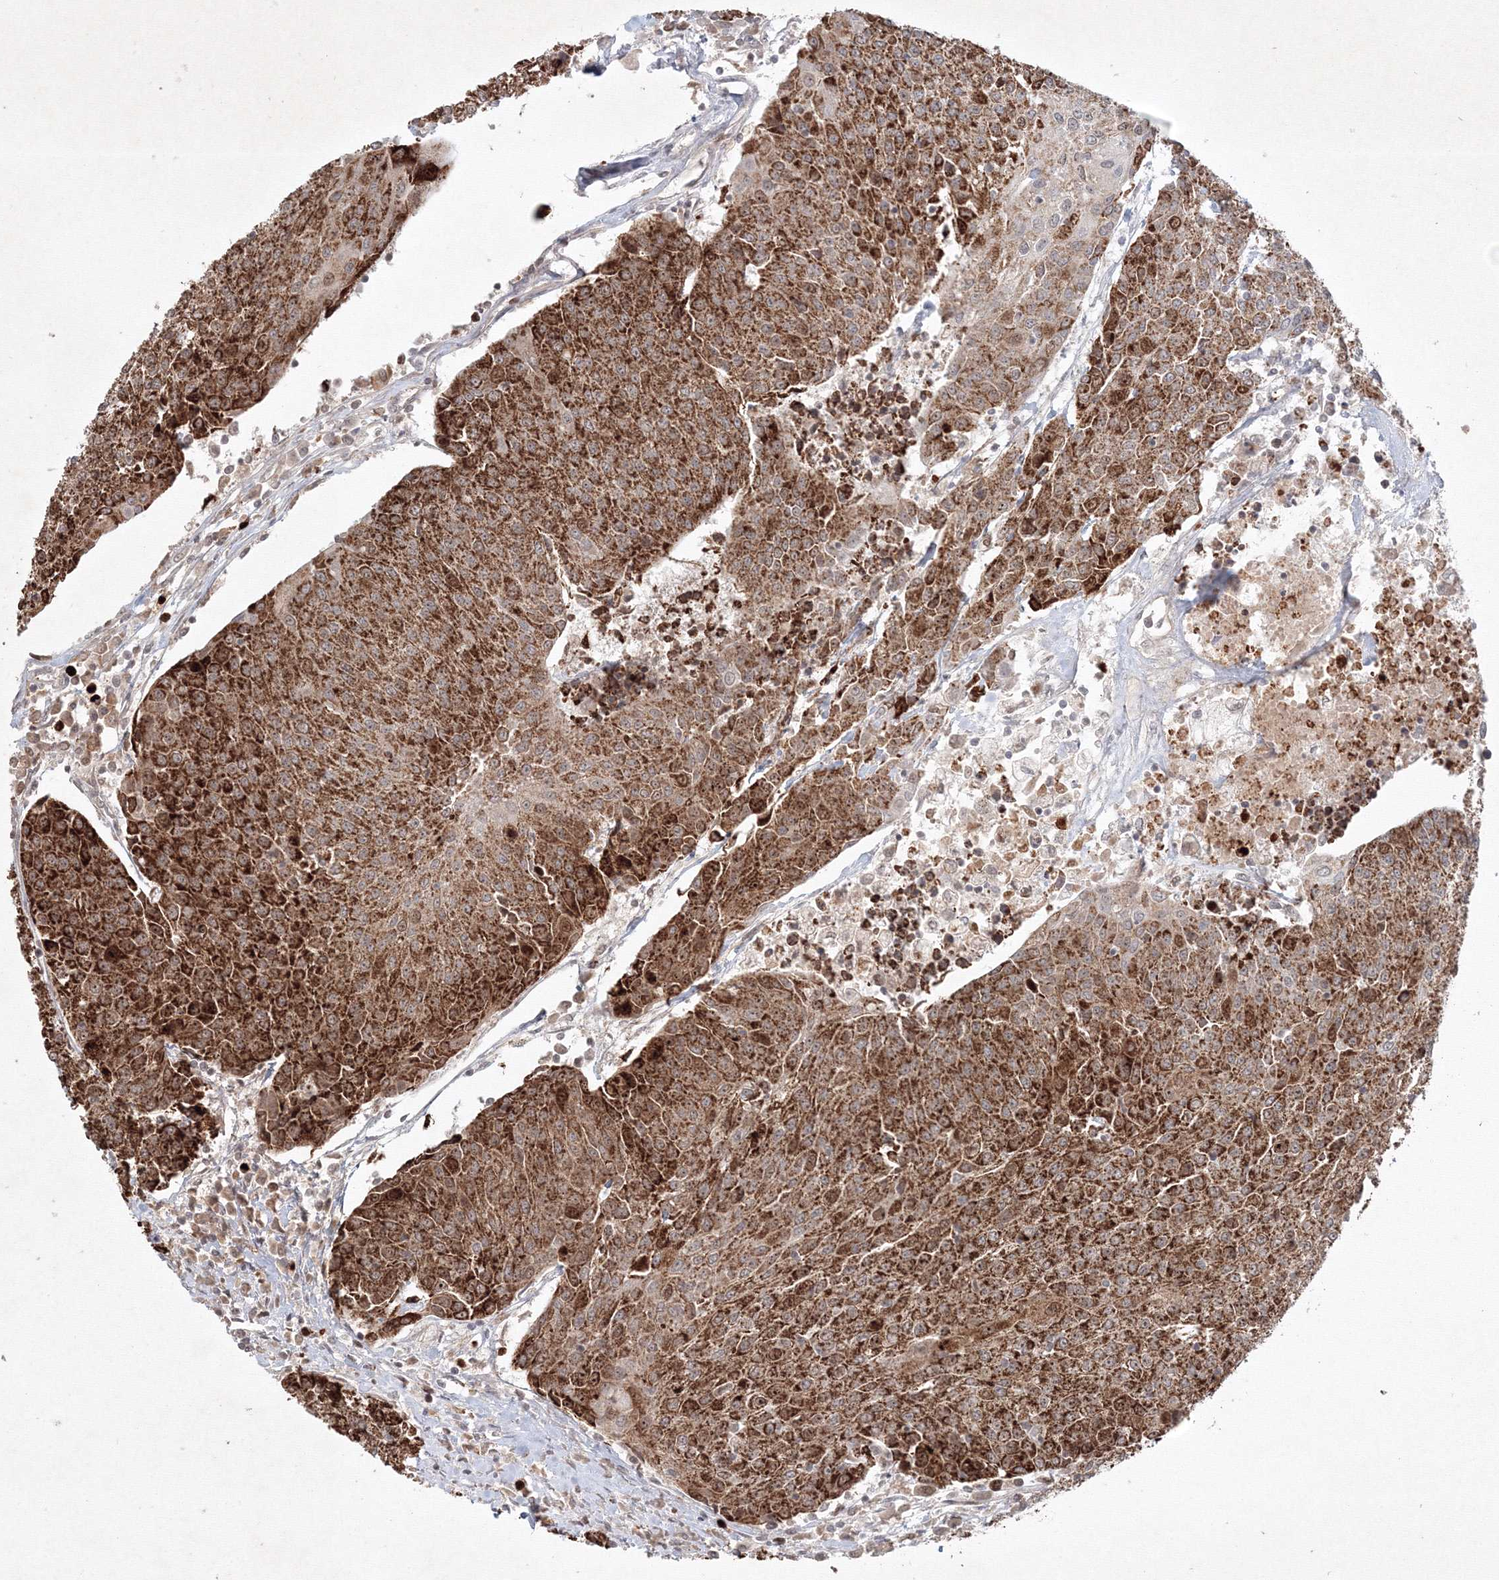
{"staining": {"intensity": "strong", "quantity": ">75%", "location": "cytoplasmic/membranous"}, "tissue": "urothelial cancer", "cell_type": "Tumor cells", "image_type": "cancer", "snomed": [{"axis": "morphology", "description": "Urothelial carcinoma, High grade"}, {"axis": "topography", "description": "Urinary bladder"}], "caption": "Tumor cells show strong cytoplasmic/membranous positivity in approximately >75% of cells in urothelial cancer.", "gene": "KIF20A", "patient": {"sex": "female", "age": 85}}